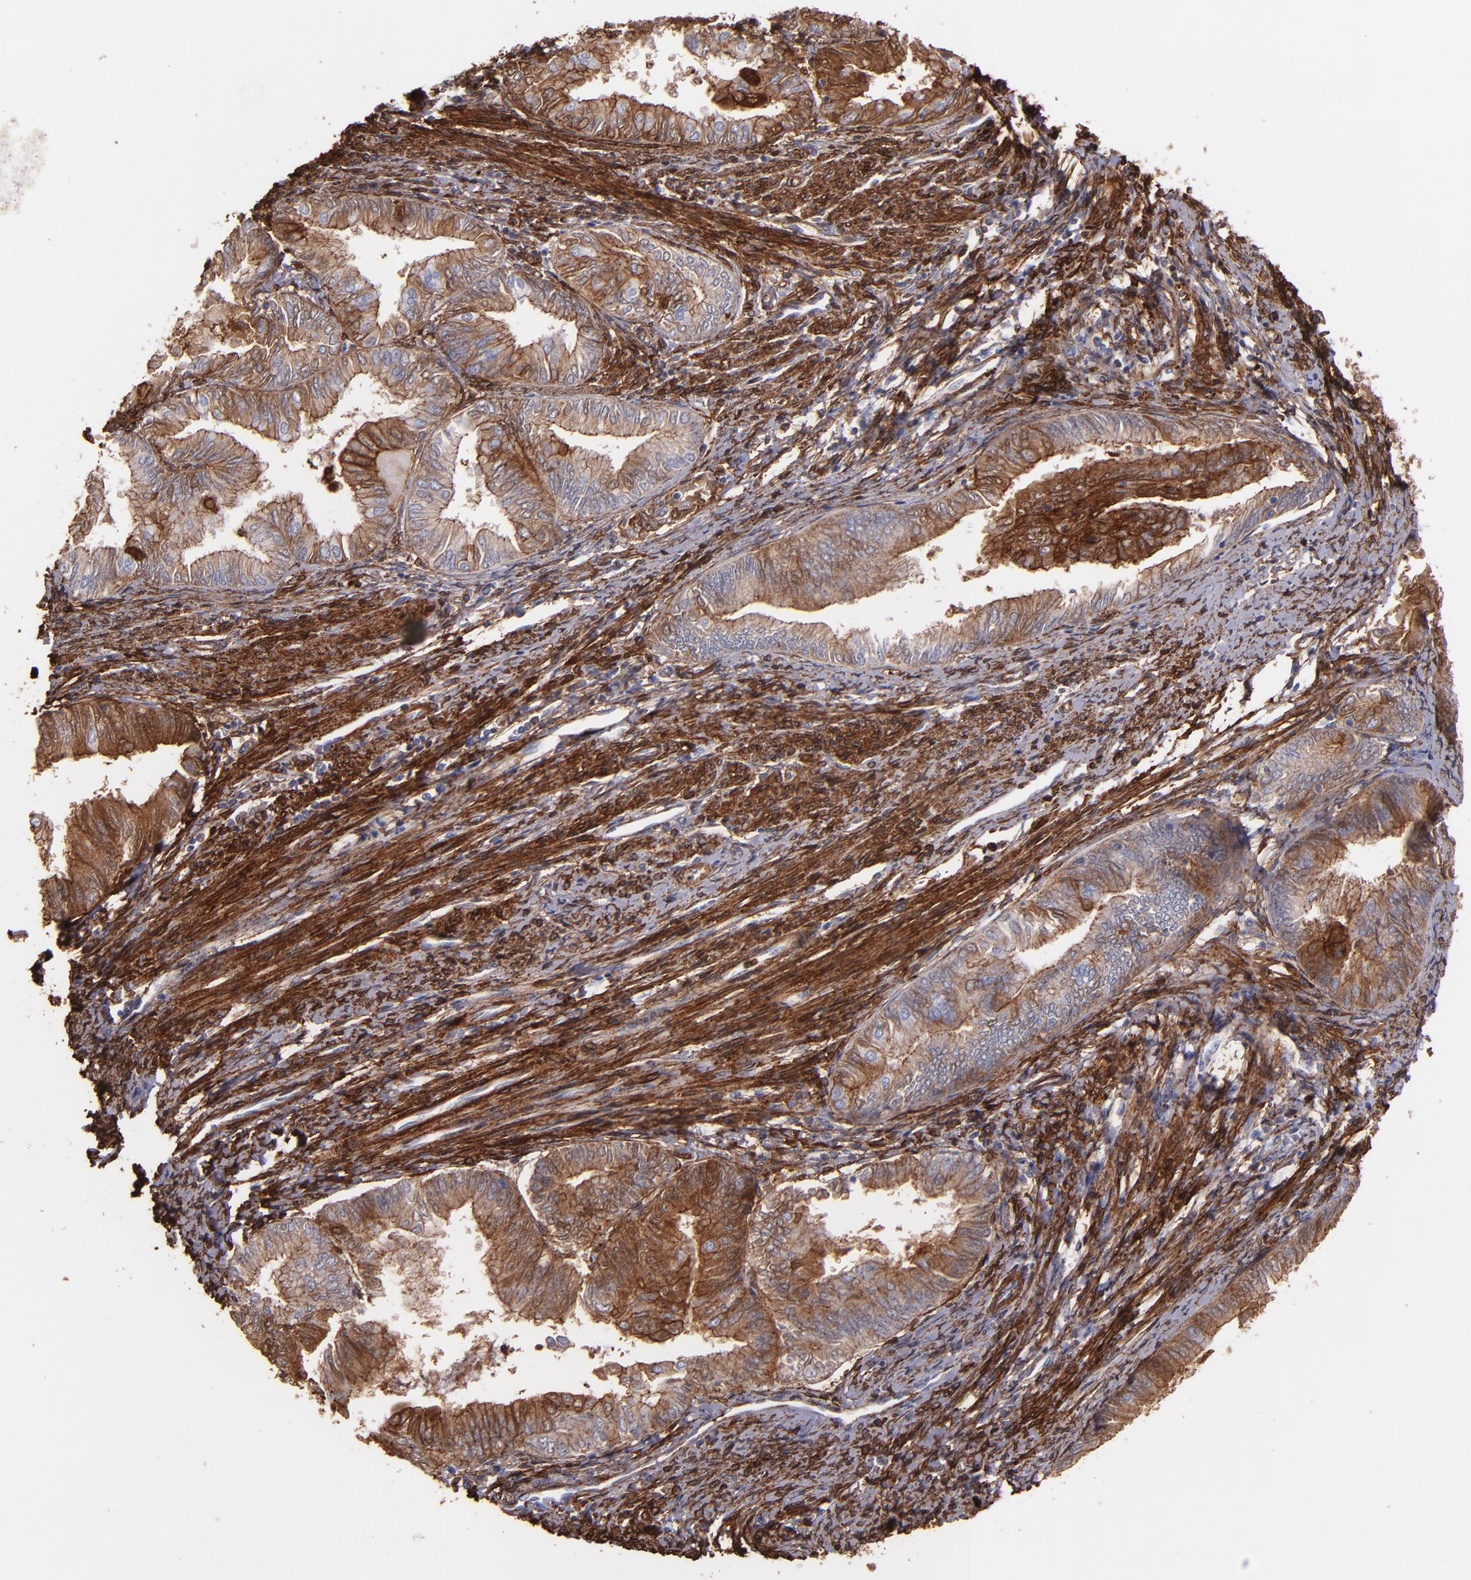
{"staining": {"intensity": "moderate", "quantity": "25%-75%", "location": "cytoplasmic/membranous"}, "tissue": "endometrial cancer", "cell_type": "Tumor cells", "image_type": "cancer", "snomed": [{"axis": "morphology", "description": "Adenocarcinoma, NOS"}, {"axis": "topography", "description": "Endometrium"}], "caption": "A medium amount of moderate cytoplasmic/membranous expression is present in approximately 25%-75% of tumor cells in adenocarcinoma (endometrial) tissue.", "gene": "VCL", "patient": {"sex": "female", "age": 66}}